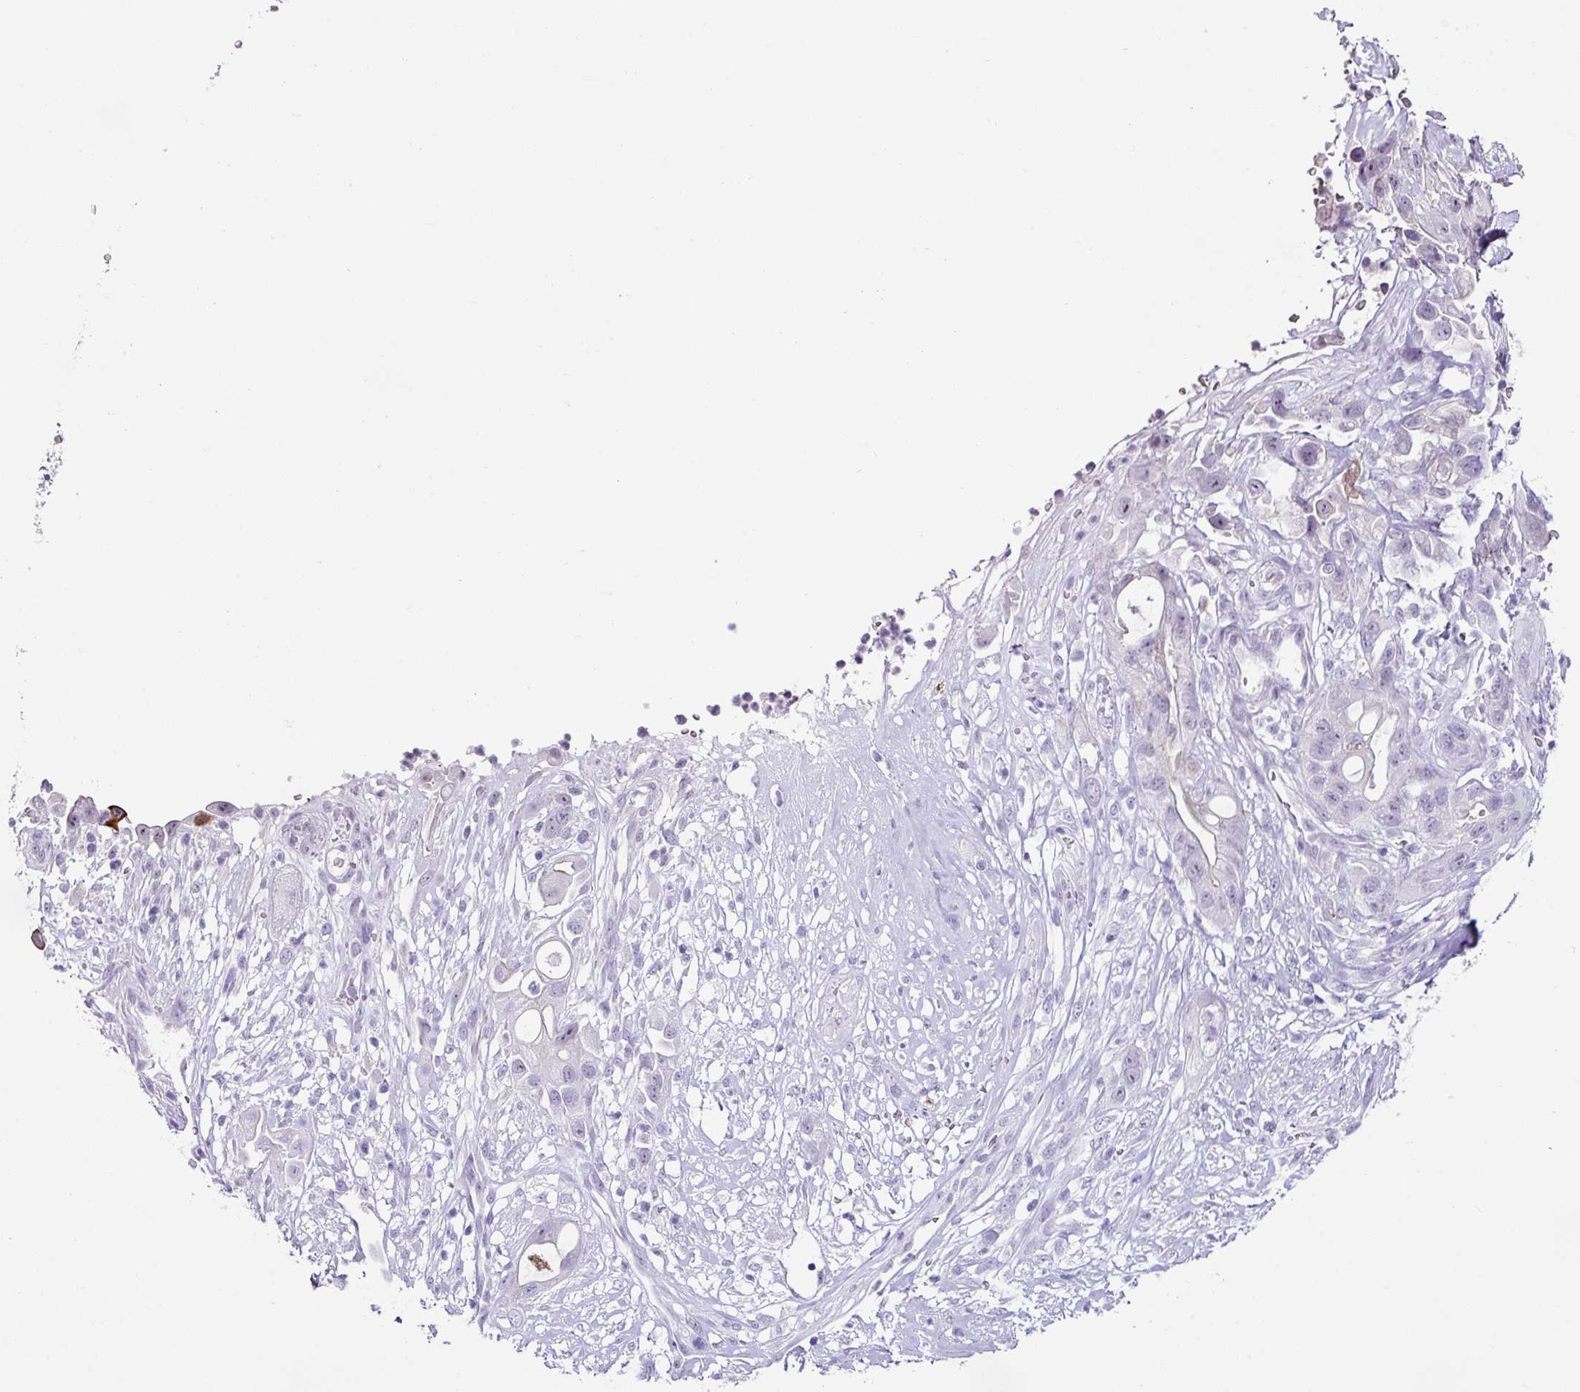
{"staining": {"intensity": "negative", "quantity": "none", "location": "none"}, "tissue": "pancreatic cancer", "cell_type": "Tumor cells", "image_type": "cancer", "snomed": [{"axis": "morphology", "description": "Adenocarcinoma, NOS"}, {"axis": "topography", "description": "Pancreas"}], "caption": "Protein analysis of pancreatic adenocarcinoma reveals no significant positivity in tumor cells.", "gene": "TRA2A", "patient": {"sex": "male", "age": 44}}